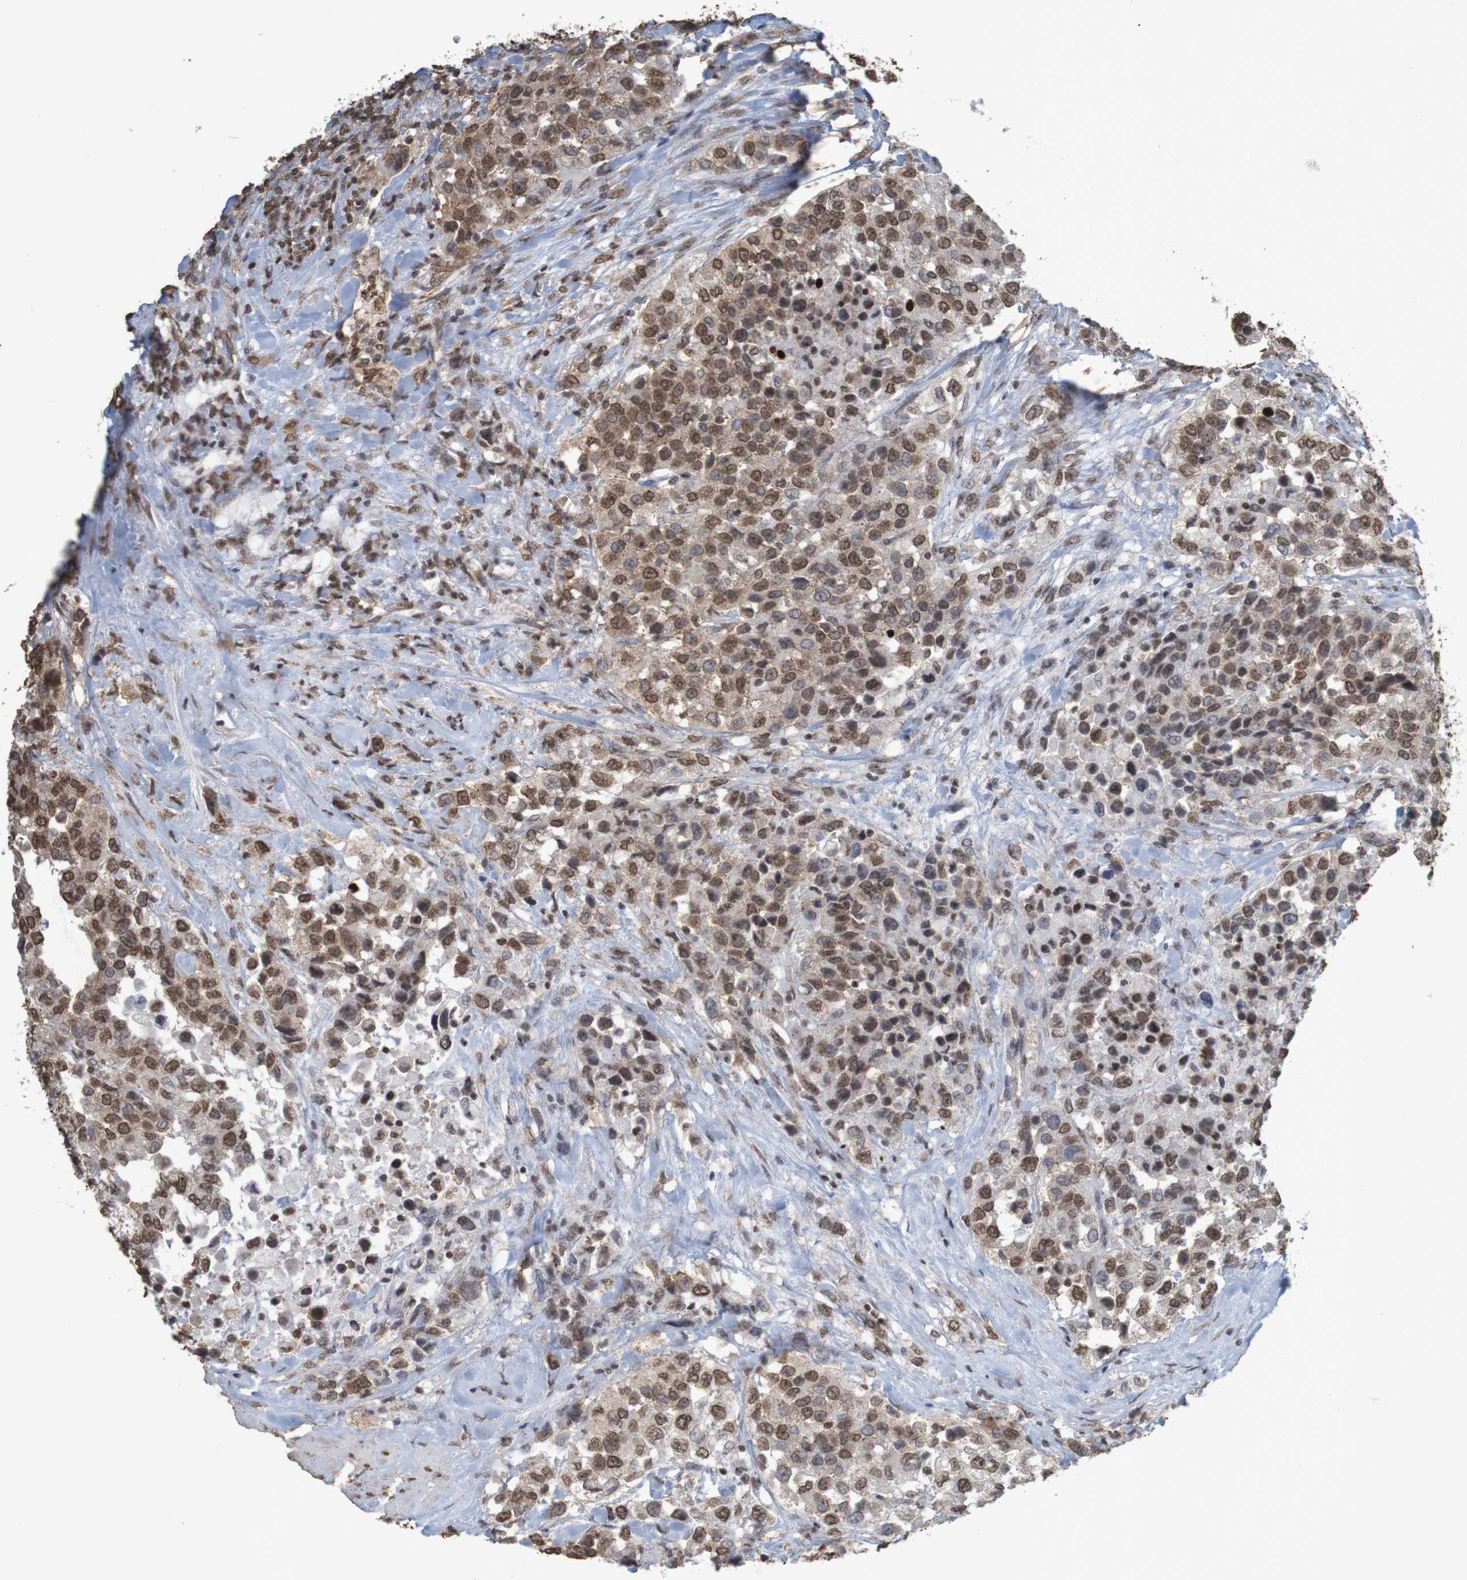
{"staining": {"intensity": "moderate", "quantity": ">75%", "location": "cytoplasmic/membranous,nuclear"}, "tissue": "urothelial cancer", "cell_type": "Tumor cells", "image_type": "cancer", "snomed": [{"axis": "morphology", "description": "Urothelial carcinoma, High grade"}, {"axis": "topography", "description": "Urinary bladder"}], "caption": "Immunohistochemistry (IHC) (DAB (3,3'-diaminobenzidine)) staining of human high-grade urothelial carcinoma exhibits moderate cytoplasmic/membranous and nuclear protein positivity in about >75% of tumor cells.", "gene": "GFI1", "patient": {"sex": "female", "age": 80}}